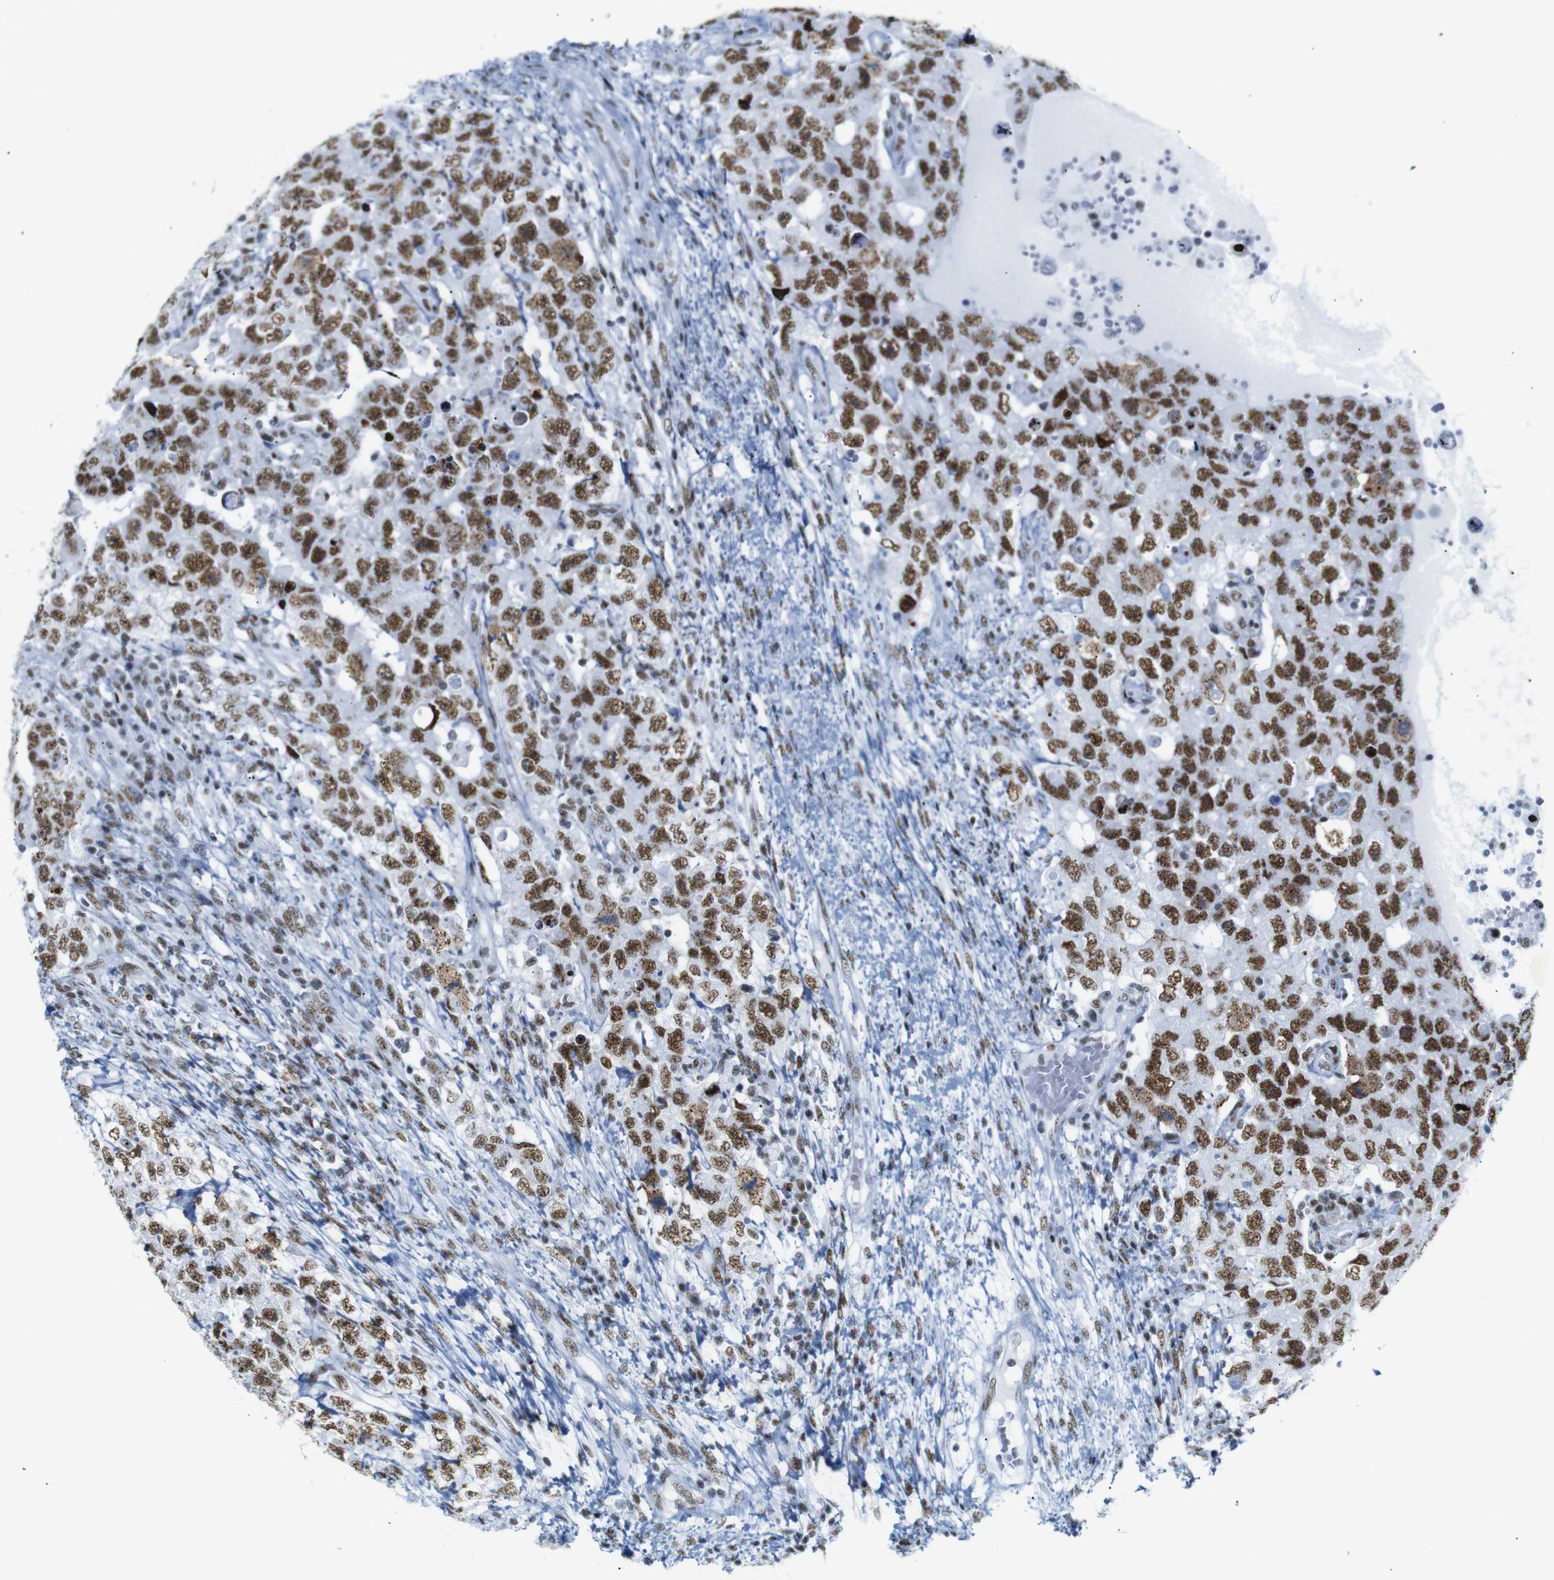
{"staining": {"intensity": "strong", "quantity": ">75%", "location": "cytoplasmic/membranous,nuclear"}, "tissue": "testis cancer", "cell_type": "Tumor cells", "image_type": "cancer", "snomed": [{"axis": "morphology", "description": "Carcinoma, Embryonal, NOS"}, {"axis": "topography", "description": "Testis"}], "caption": "High-power microscopy captured an immunohistochemistry (IHC) photomicrograph of embryonal carcinoma (testis), revealing strong cytoplasmic/membranous and nuclear positivity in approximately >75% of tumor cells. (brown staining indicates protein expression, while blue staining denotes nuclei).", "gene": "TRA2B", "patient": {"sex": "male", "age": 26}}